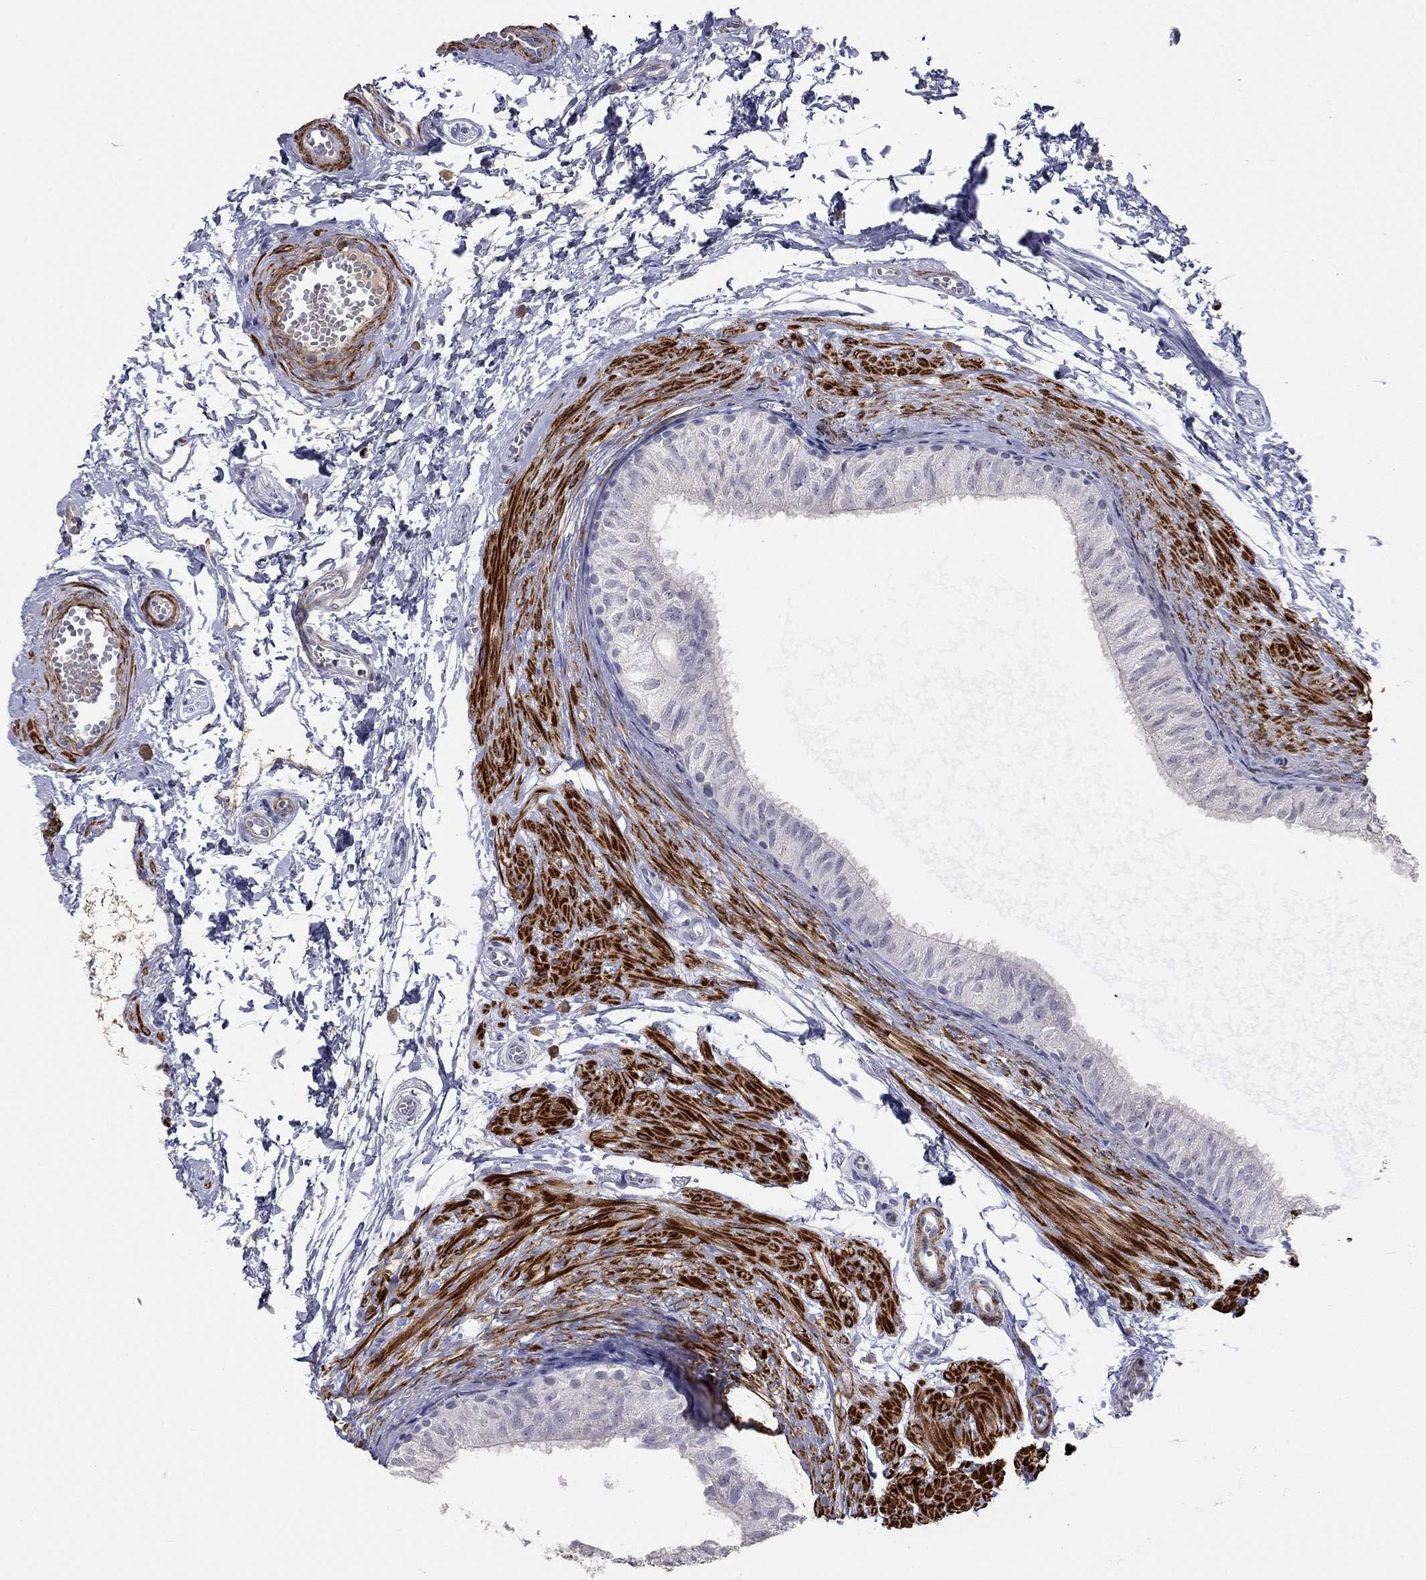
{"staining": {"intensity": "negative", "quantity": "none", "location": "none"}, "tissue": "epididymis", "cell_type": "Glandular cells", "image_type": "normal", "snomed": [{"axis": "morphology", "description": "Normal tissue, NOS"}, {"axis": "topography", "description": "Epididymis"}], "caption": "The image displays no staining of glandular cells in unremarkable epididymis.", "gene": "IP6K3", "patient": {"sex": "male", "age": 22}}